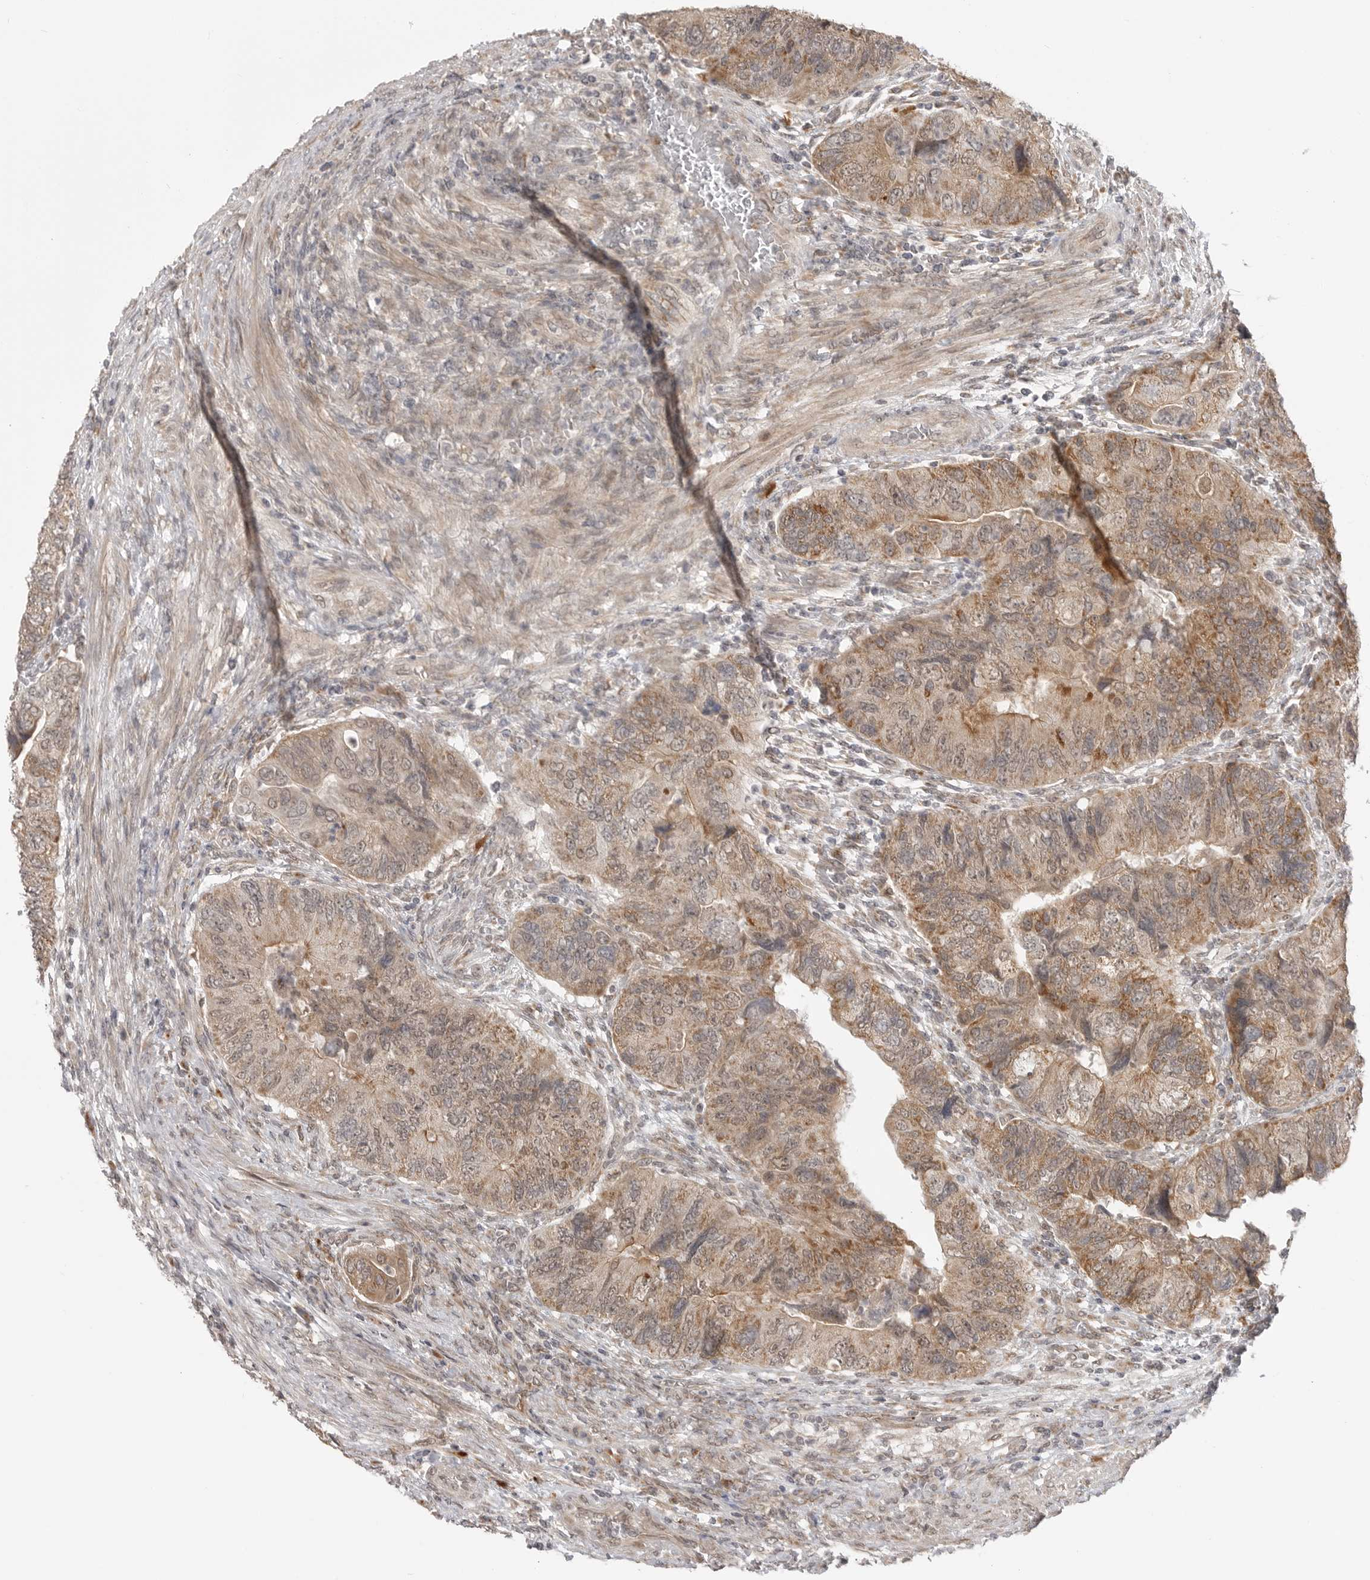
{"staining": {"intensity": "moderate", "quantity": "25%-75%", "location": "cytoplasmic/membranous"}, "tissue": "colorectal cancer", "cell_type": "Tumor cells", "image_type": "cancer", "snomed": [{"axis": "morphology", "description": "Adenocarcinoma, NOS"}, {"axis": "topography", "description": "Rectum"}], "caption": "Immunohistochemical staining of human colorectal cancer (adenocarcinoma) exhibits moderate cytoplasmic/membranous protein positivity in about 25%-75% of tumor cells.", "gene": "KALRN", "patient": {"sex": "male", "age": 63}}